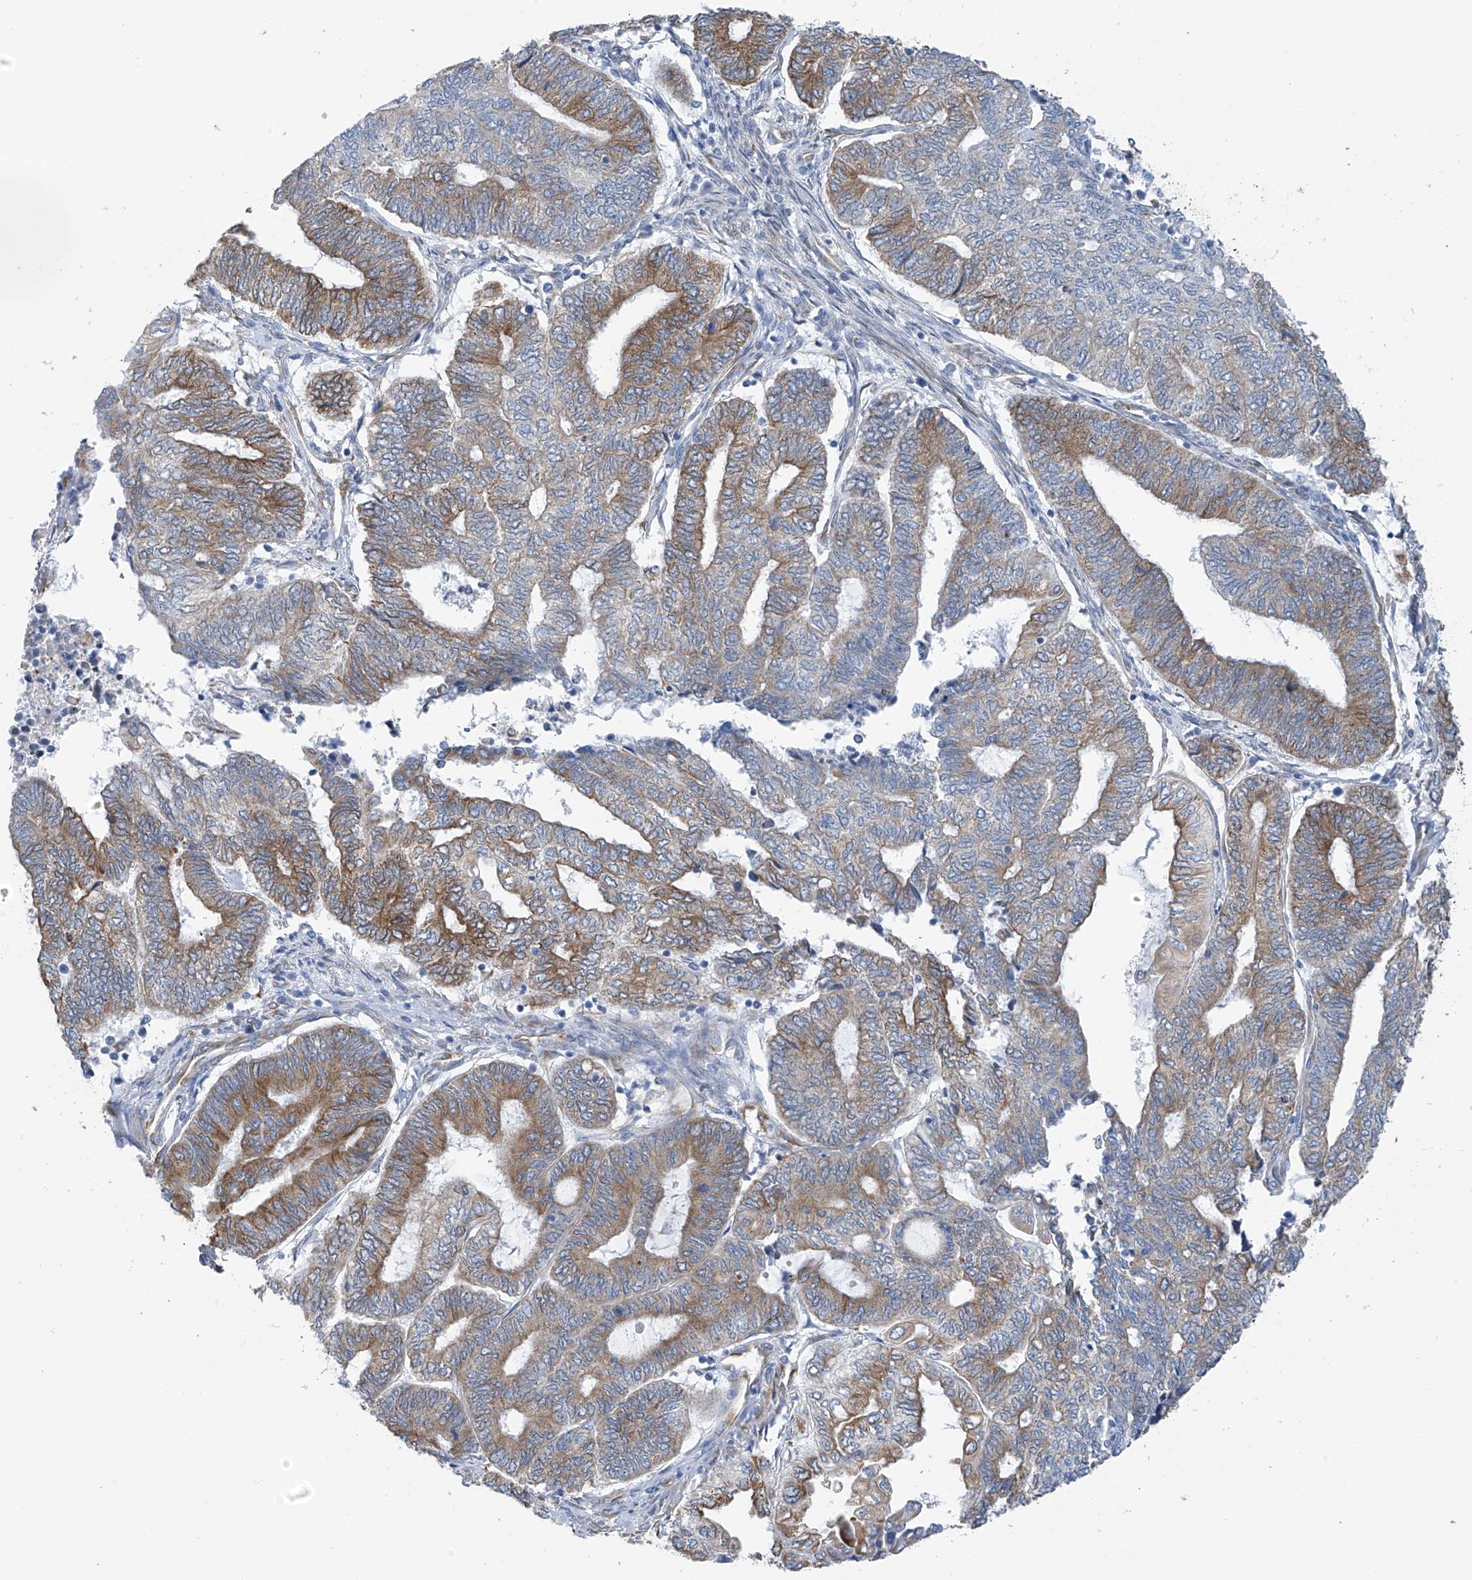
{"staining": {"intensity": "moderate", "quantity": "25%-75%", "location": "cytoplasmic/membranous"}, "tissue": "endometrial cancer", "cell_type": "Tumor cells", "image_type": "cancer", "snomed": [{"axis": "morphology", "description": "Adenocarcinoma, NOS"}, {"axis": "topography", "description": "Uterus"}, {"axis": "topography", "description": "Endometrium"}], "caption": "Protein staining of endometrial cancer tissue displays moderate cytoplasmic/membranous staining in about 25%-75% of tumor cells. Using DAB (3,3'-diaminobenzidine) (brown) and hematoxylin (blue) stains, captured at high magnification using brightfield microscopy.", "gene": "RCN2", "patient": {"sex": "female", "age": 70}}